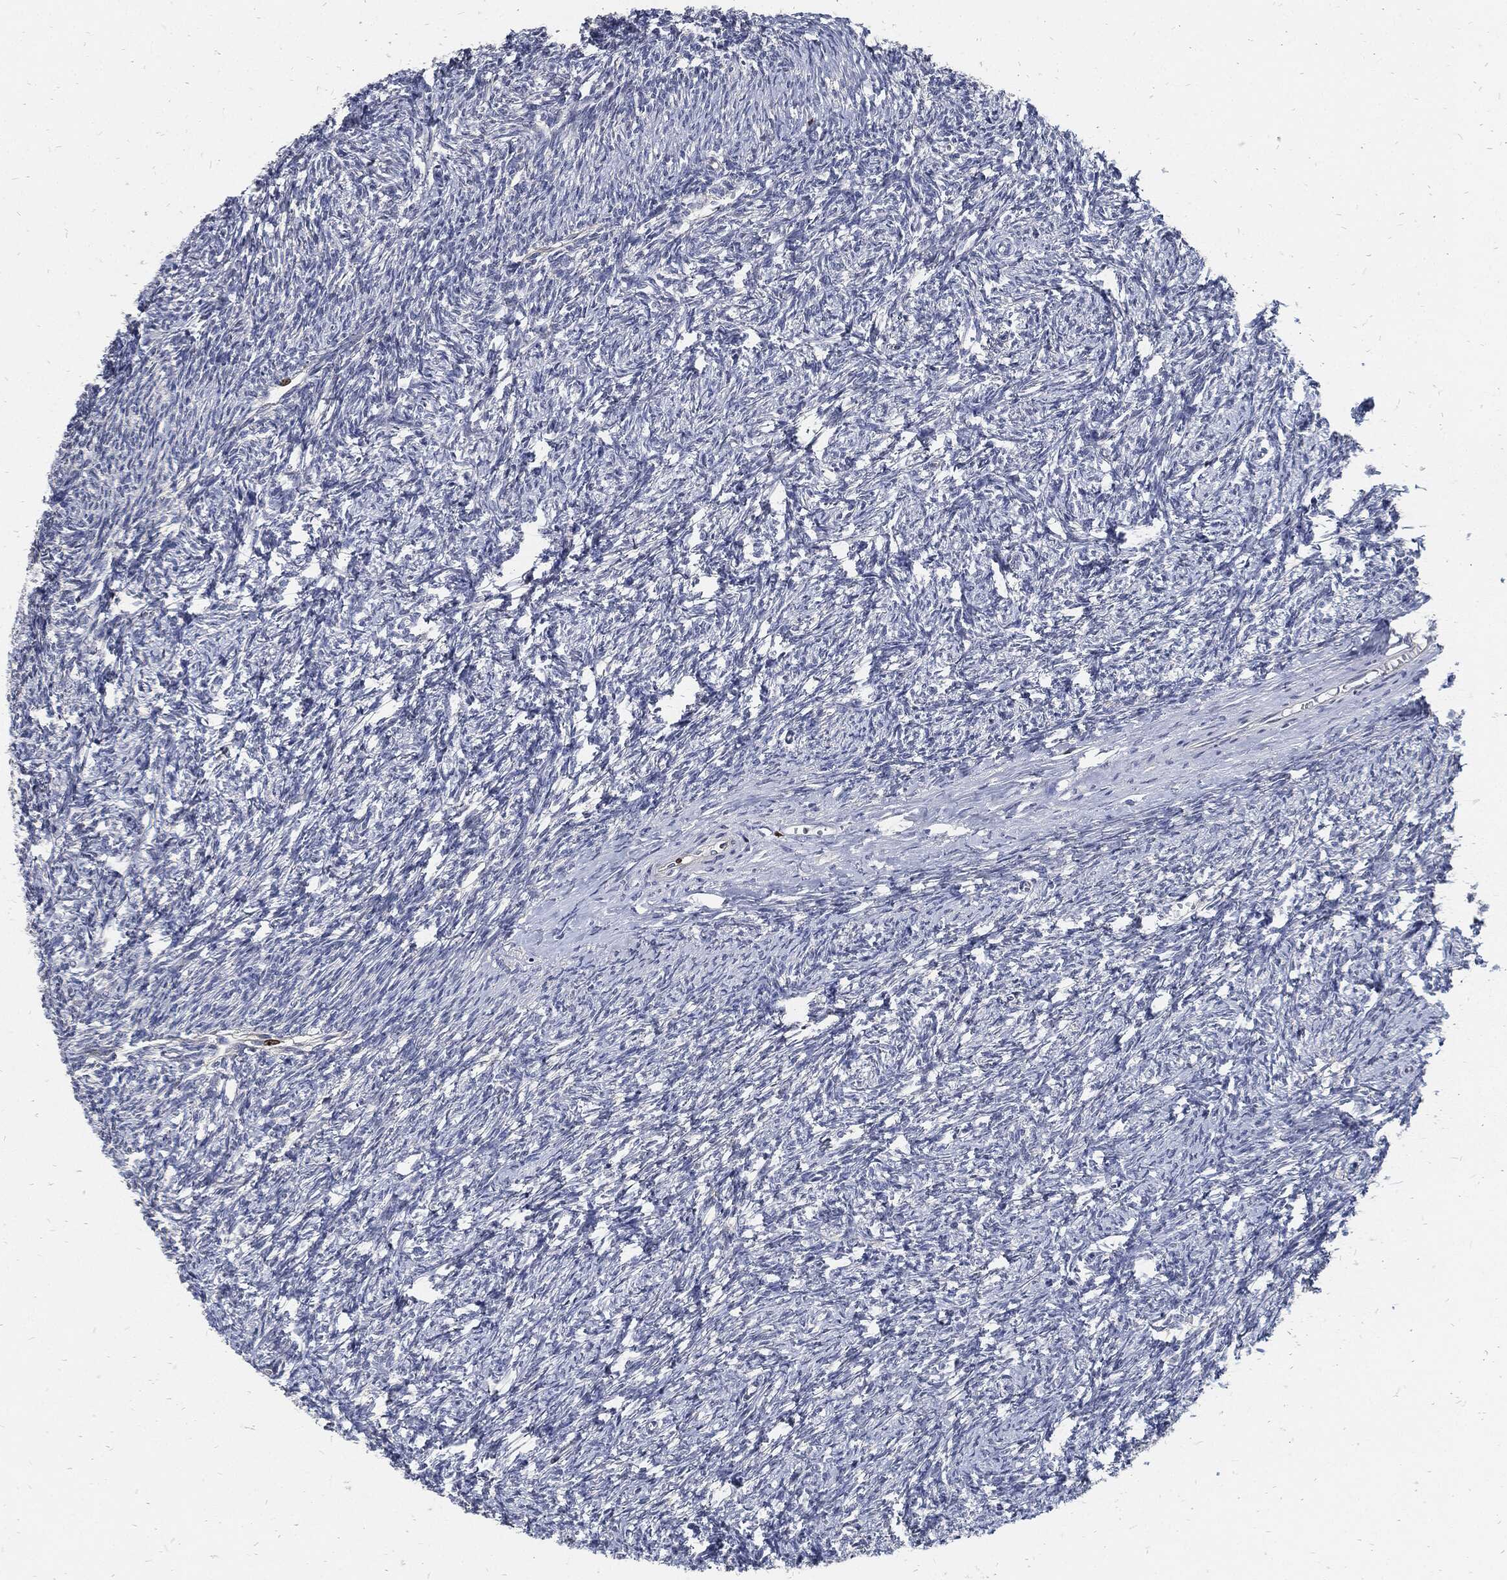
{"staining": {"intensity": "negative", "quantity": "none", "location": "none"}, "tissue": "ovary", "cell_type": "Follicle cells", "image_type": "normal", "snomed": [{"axis": "morphology", "description": "Normal tissue, NOS"}, {"axis": "topography", "description": "Fallopian tube"}, {"axis": "topography", "description": "Ovary"}], "caption": "DAB (3,3'-diaminobenzidine) immunohistochemical staining of benign human ovary shows no significant expression in follicle cells. The staining is performed using DAB brown chromogen with nuclei counter-stained in using hematoxylin.", "gene": "MKI67", "patient": {"sex": "female", "age": 33}}